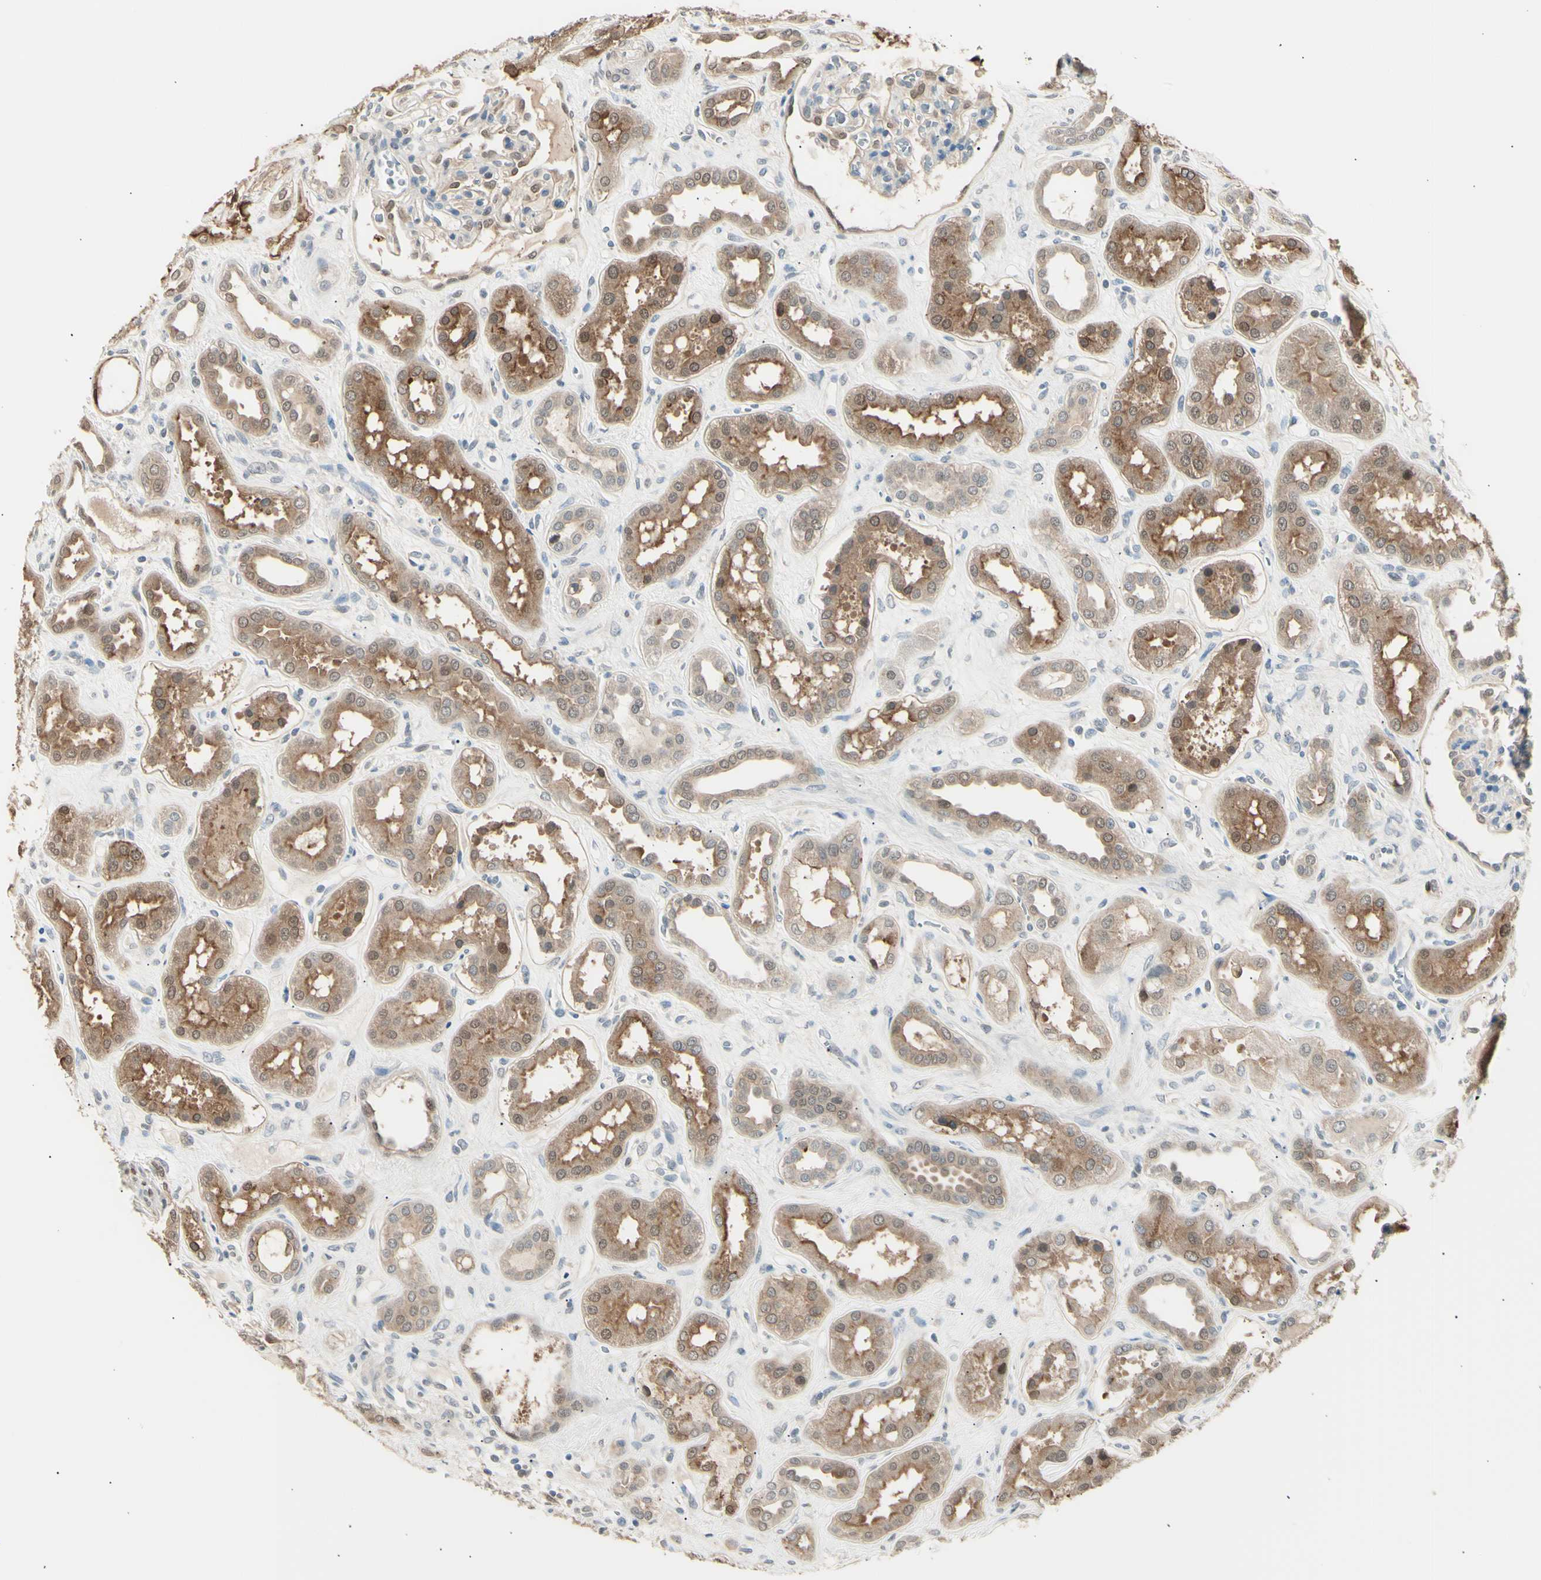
{"staining": {"intensity": "weak", "quantity": "<25%", "location": "cytoplasmic/membranous"}, "tissue": "kidney", "cell_type": "Cells in glomeruli", "image_type": "normal", "snomed": [{"axis": "morphology", "description": "Normal tissue, NOS"}, {"axis": "topography", "description": "Kidney"}], "caption": "A high-resolution photomicrograph shows immunohistochemistry staining of benign kidney, which demonstrates no significant positivity in cells in glomeruli. Nuclei are stained in blue.", "gene": "LHPP", "patient": {"sex": "male", "age": 59}}